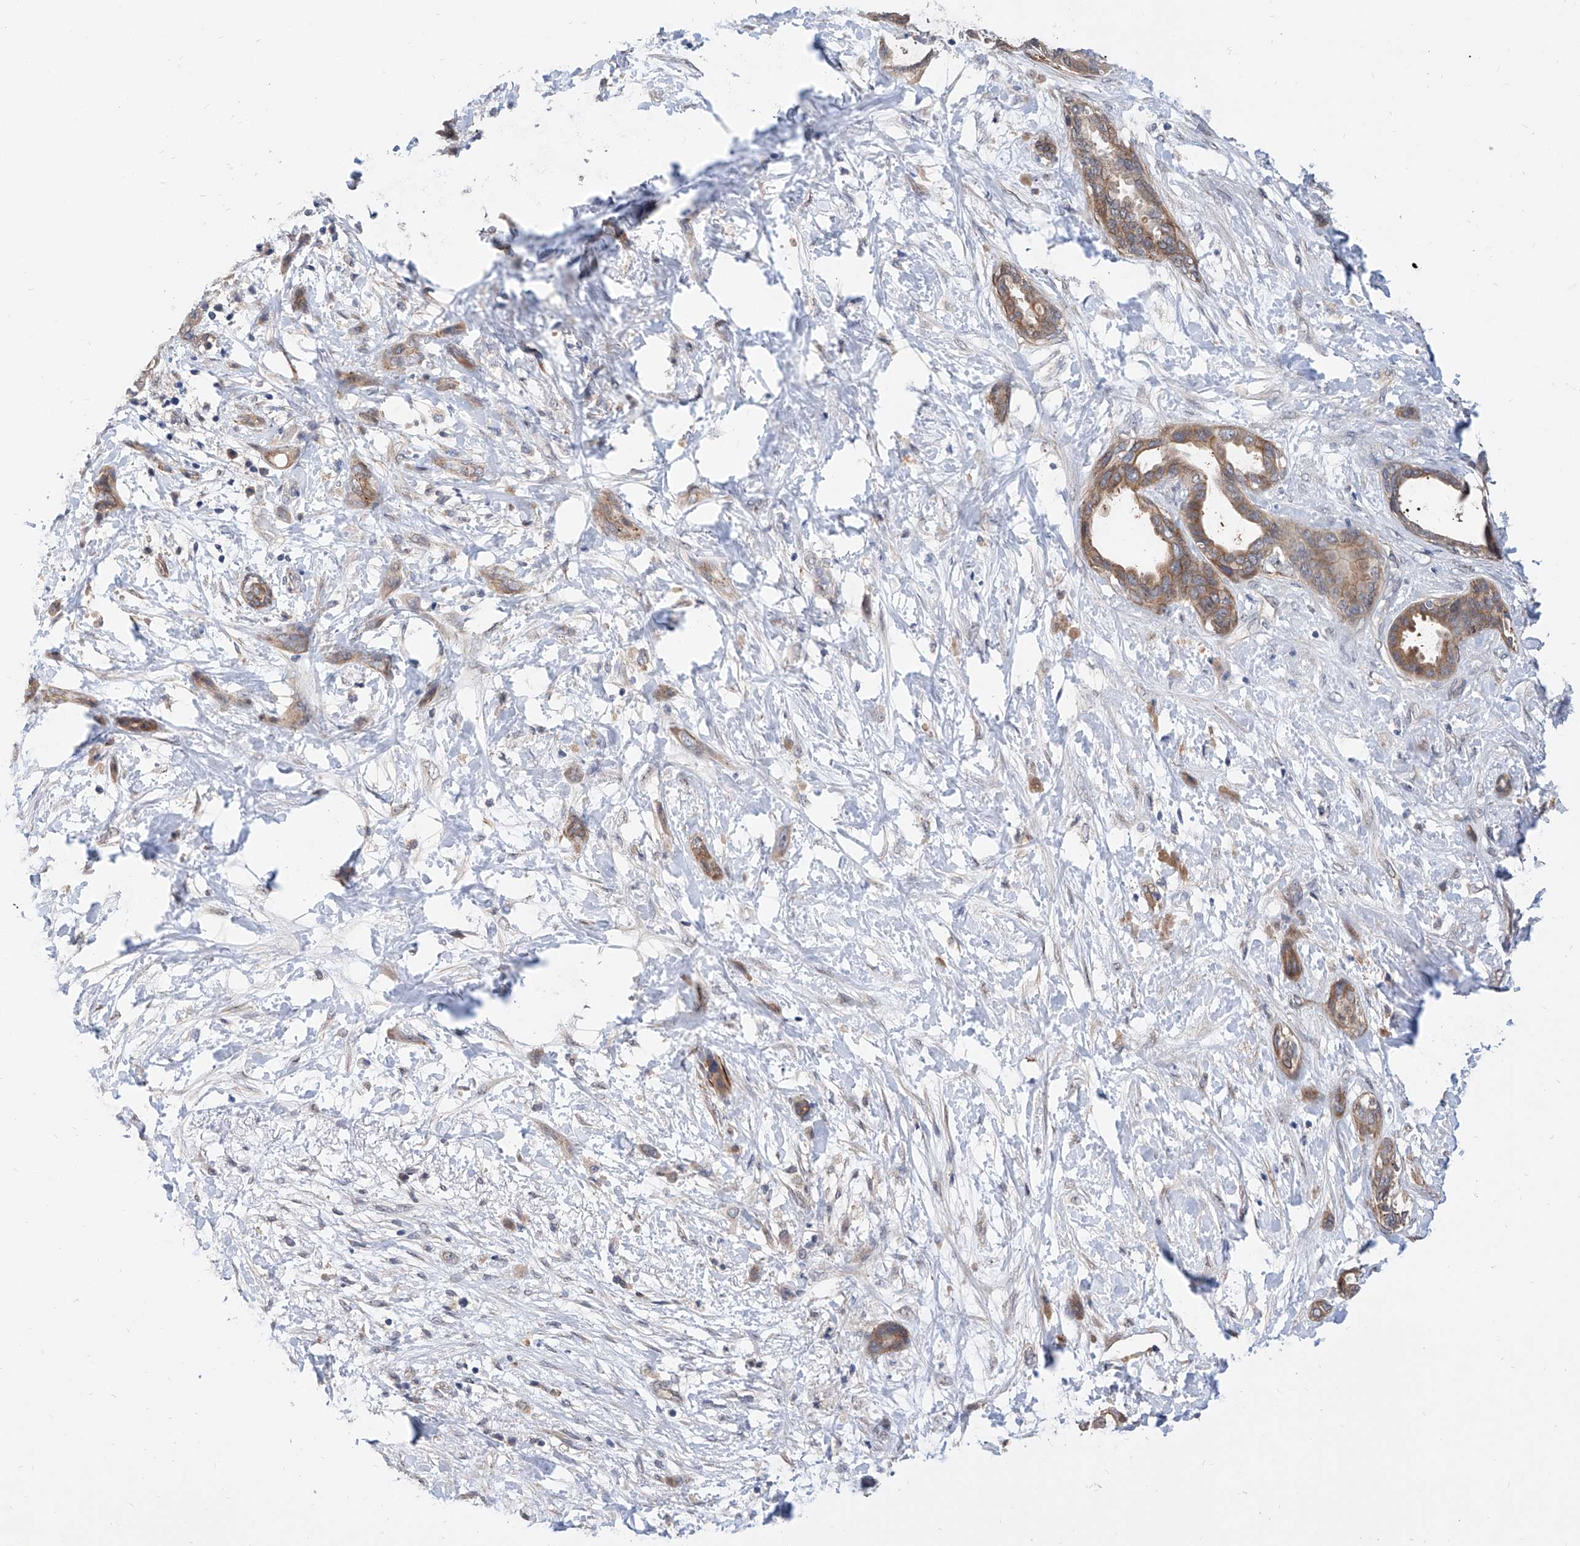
{"staining": {"intensity": "moderate", "quantity": ">75%", "location": "cytoplasmic/membranous"}, "tissue": "pancreatic cancer", "cell_type": "Tumor cells", "image_type": "cancer", "snomed": [{"axis": "morphology", "description": "Normal tissue, NOS"}, {"axis": "morphology", "description": "Adenocarcinoma, NOS"}, {"axis": "topography", "description": "Pancreas"}, {"axis": "topography", "description": "Peripheral nerve tissue"}], "caption": "Pancreatic adenocarcinoma stained for a protein (brown) reveals moderate cytoplasmic/membranous positive expression in about >75% of tumor cells.", "gene": "MAGEE2", "patient": {"sex": "female", "age": 63}}